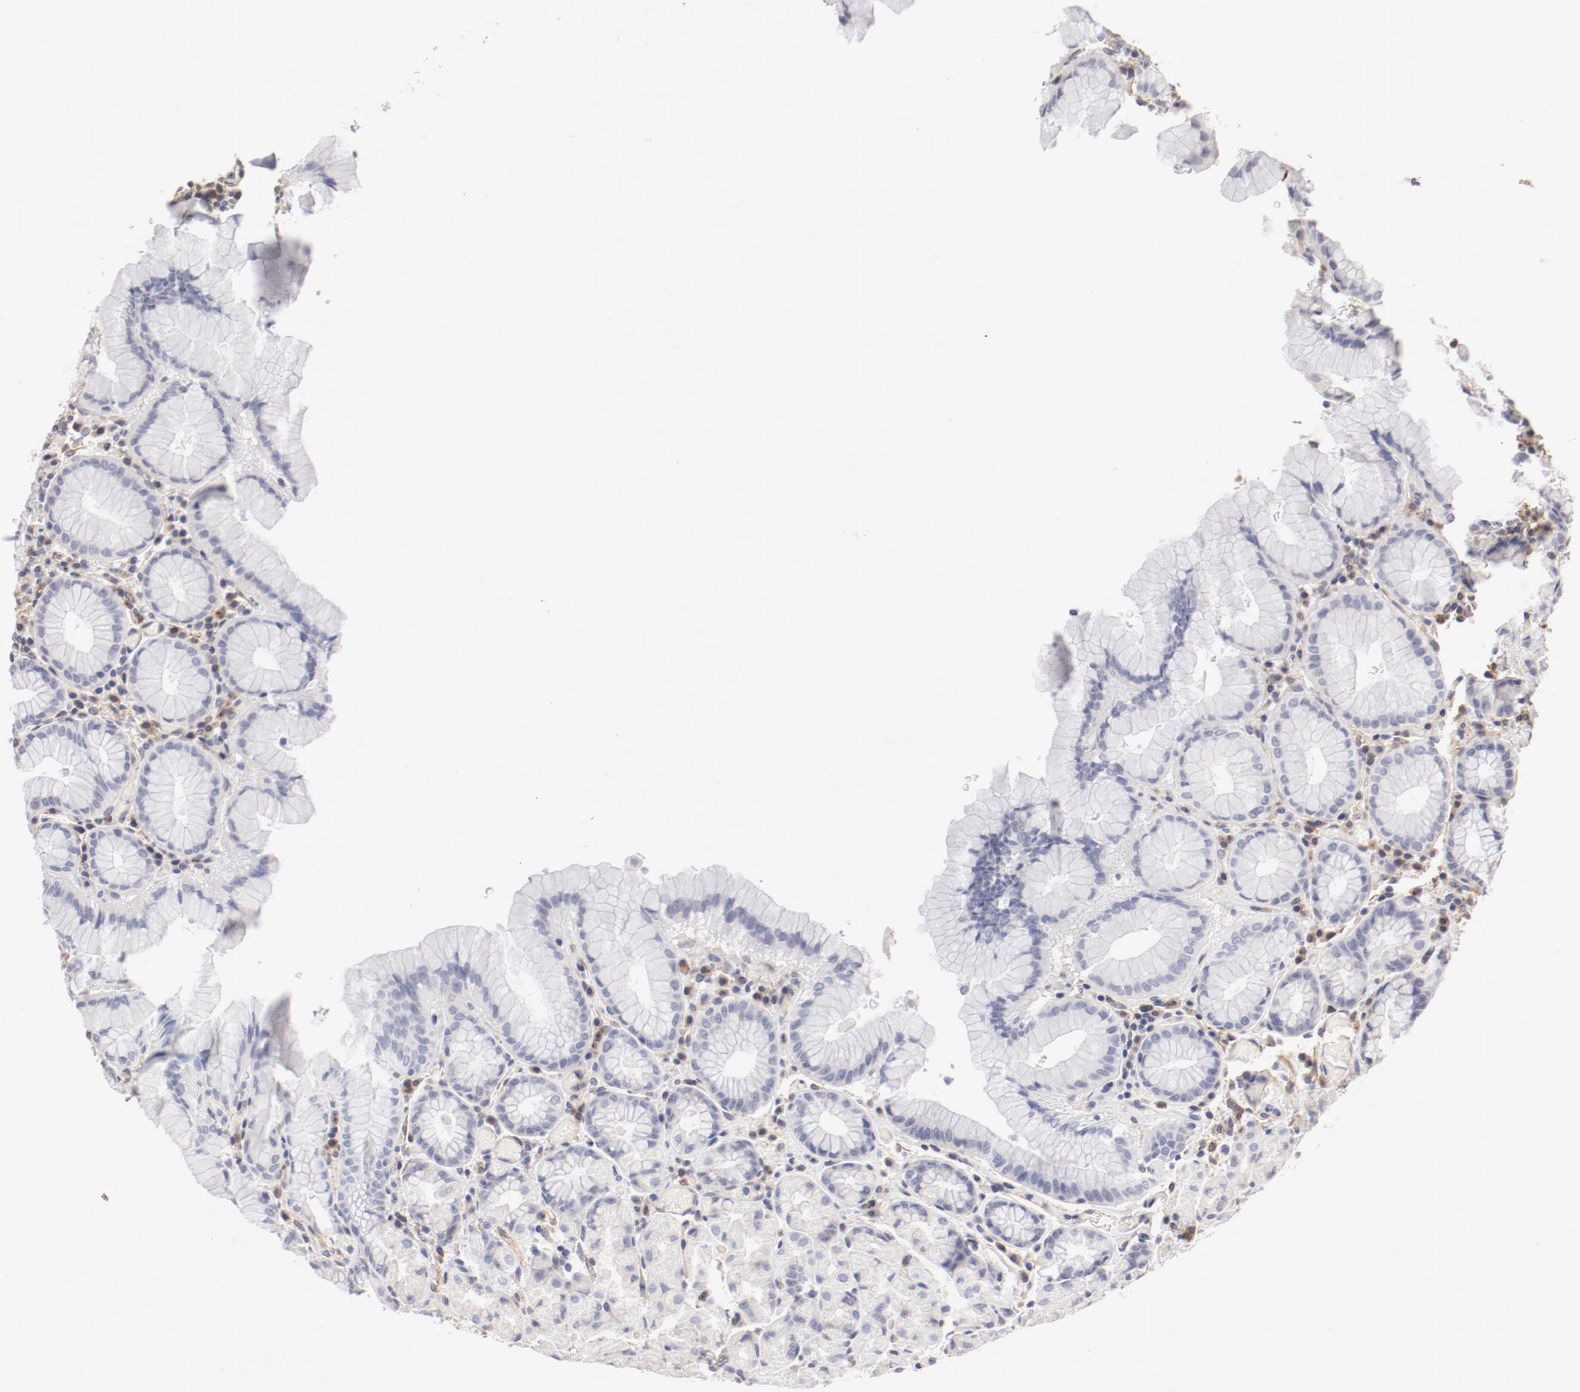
{"staining": {"intensity": "negative", "quantity": "none", "location": "none"}, "tissue": "stomach", "cell_type": "Glandular cells", "image_type": "normal", "snomed": [{"axis": "morphology", "description": "Normal tissue, NOS"}, {"axis": "topography", "description": "Stomach, lower"}], "caption": "Immunohistochemistry of unremarkable human stomach displays no expression in glandular cells.", "gene": "LAX1", "patient": {"sex": "male", "age": 56}}